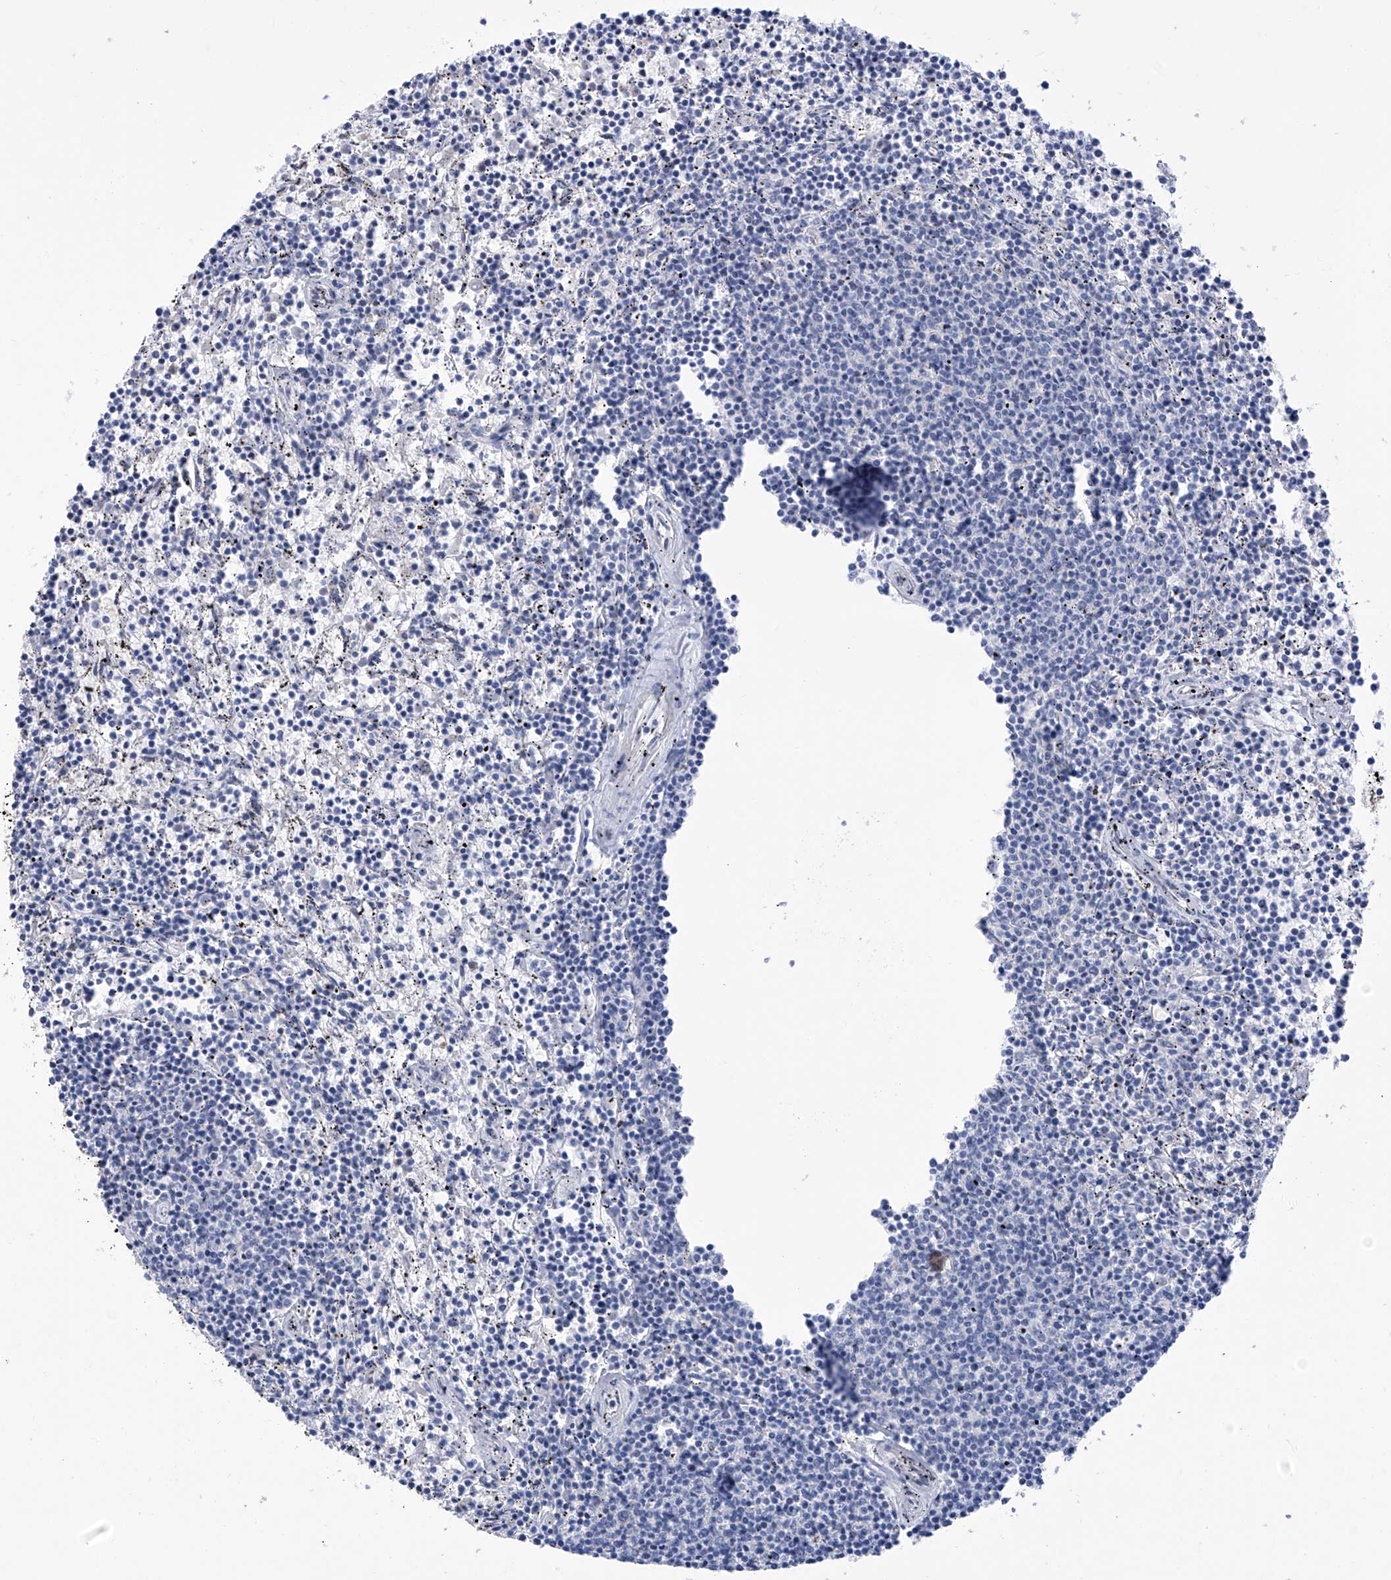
{"staining": {"intensity": "negative", "quantity": "none", "location": "none"}, "tissue": "lymphoma", "cell_type": "Tumor cells", "image_type": "cancer", "snomed": [{"axis": "morphology", "description": "Malignant lymphoma, non-Hodgkin's type, Low grade"}, {"axis": "topography", "description": "Spleen"}], "caption": "Tumor cells show no significant expression in low-grade malignant lymphoma, non-Hodgkin's type.", "gene": "PHF20", "patient": {"sex": "female", "age": 50}}